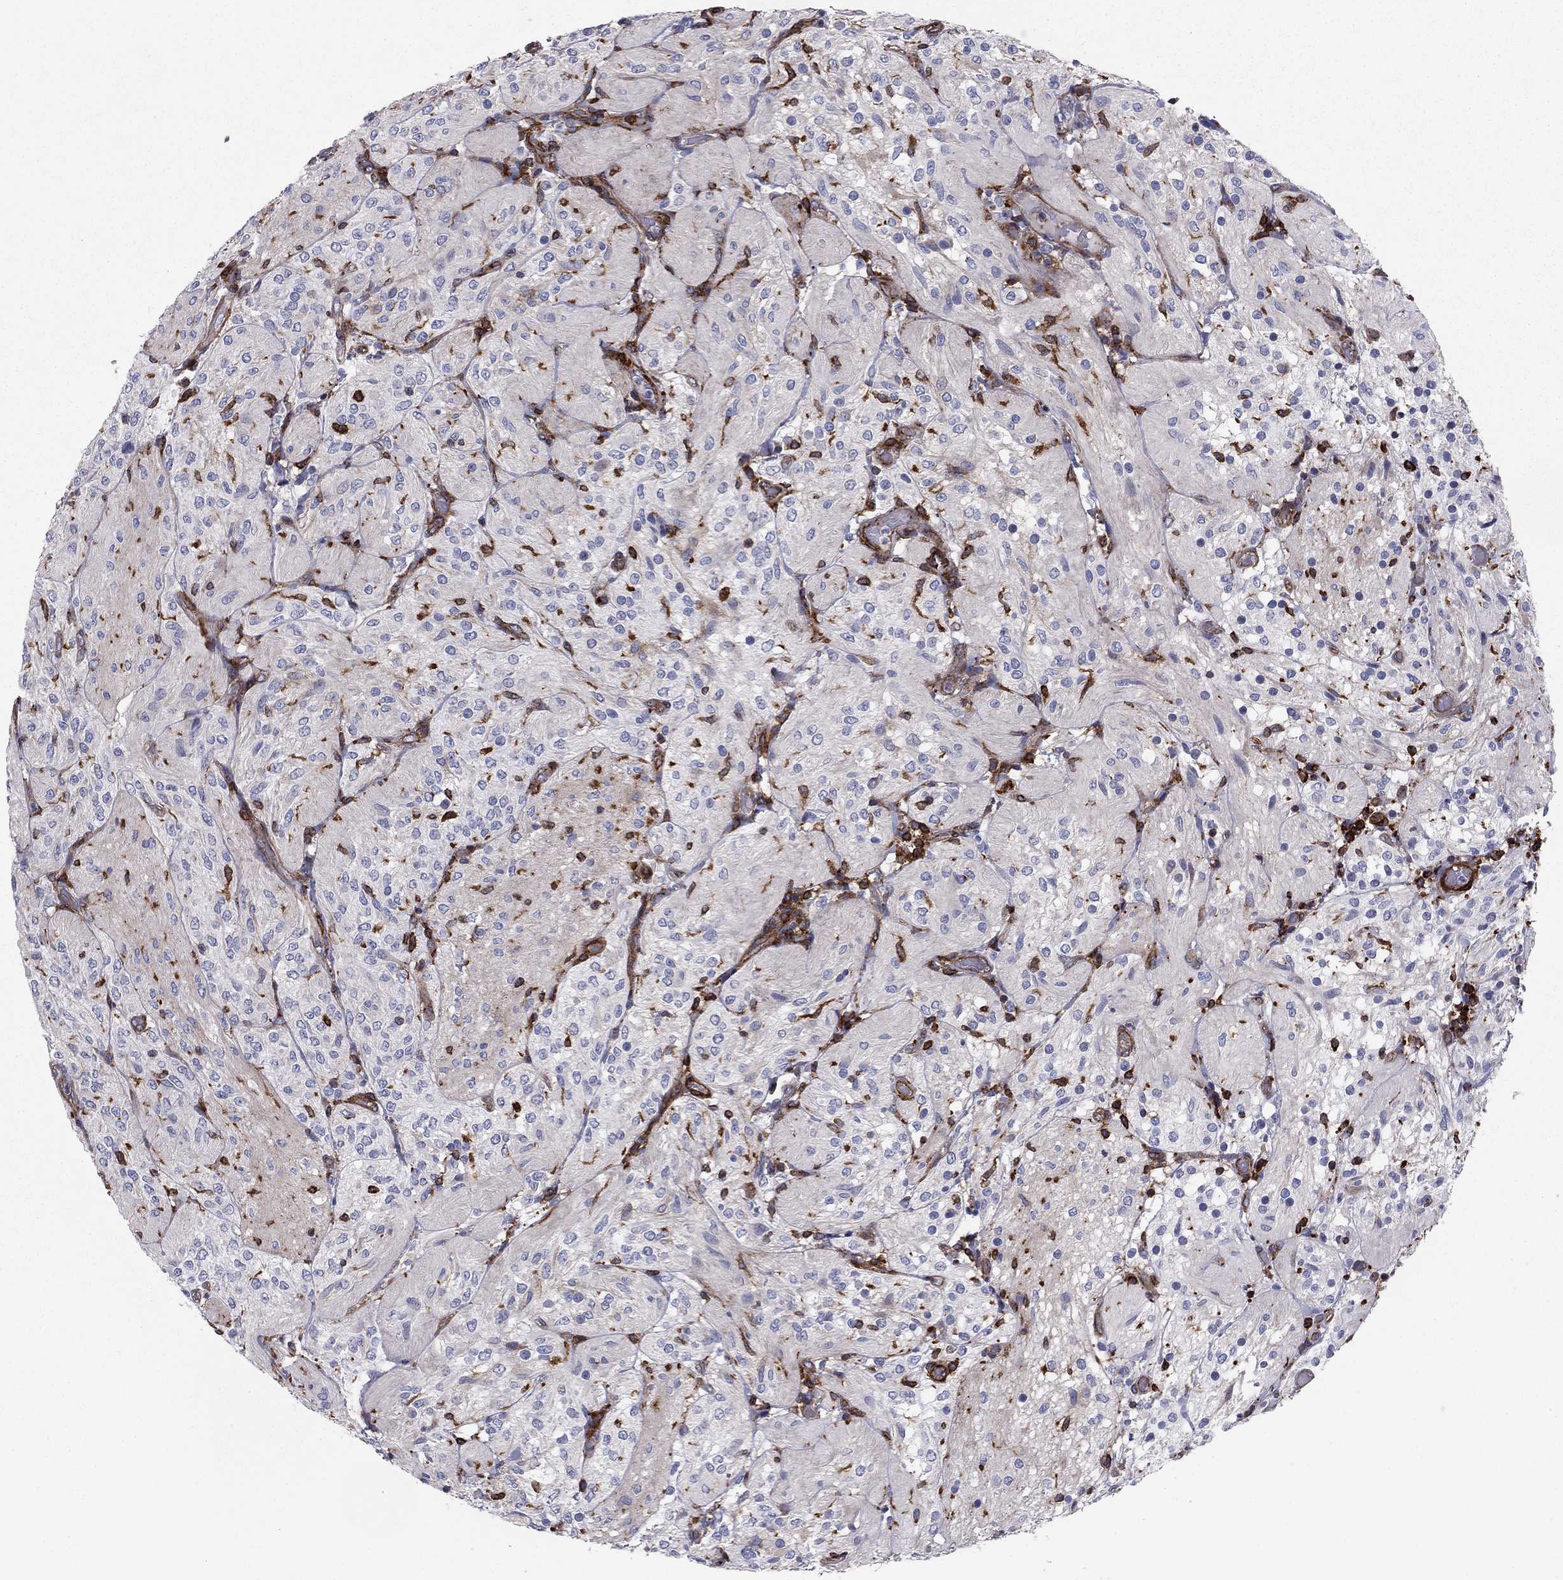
{"staining": {"intensity": "negative", "quantity": "none", "location": "none"}, "tissue": "glioma", "cell_type": "Tumor cells", "image_type": "cancer", "snomed": [{"axis": "morphology", "description": "Glioma, malignant, Low grade"}, {"axis": "topography", "description": "Brain"}], "caption": "A high-resolution histopathology image shows immunohistochemistry staining of glioma, which displays no significant positivity in tumor cells.", "gene": "EHBP1L1", "patient": {"sex": "male", "age": 3}}